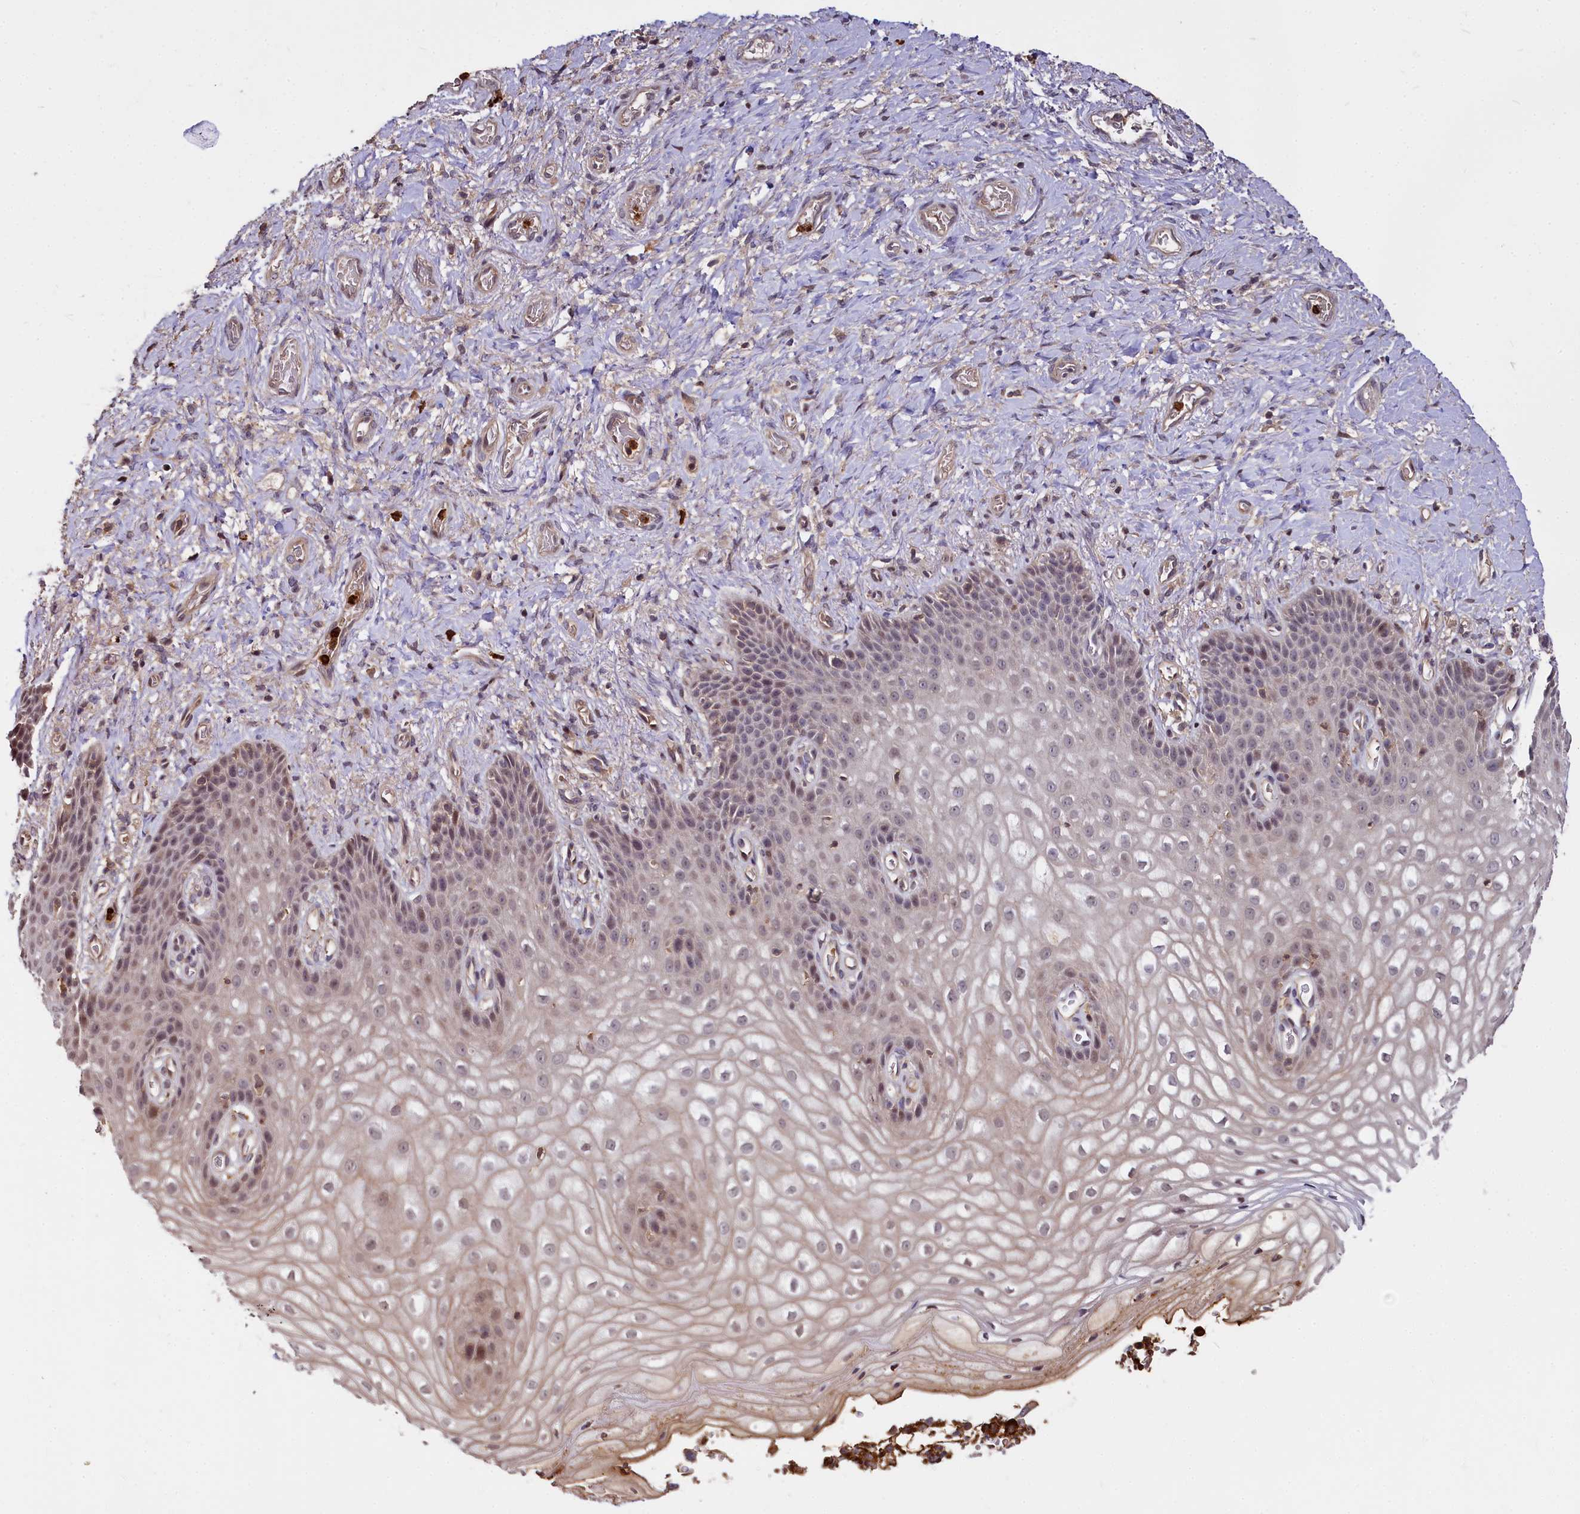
{"staining": {"intensity": "weak", "quantity": "<25%", "location": "cytoplasmic/membranous,nuclear"}, "tissue": "vagina", "cell_type": "Squamous epithelial cells", "image_type": "normal", "snomed": [{"axis": "morphology", "description": "Normal tissue, NOS"}, {"axis": "topography", "description": "Vagina"}], "caption": "Immunohistochemistry (IHC) image of unremarkable human vagina stained for a protein (brown), which shows no staining in squamous epithelial cells.", "gene": "ATG101", "patient": {"sex": "female", "age": 60}}